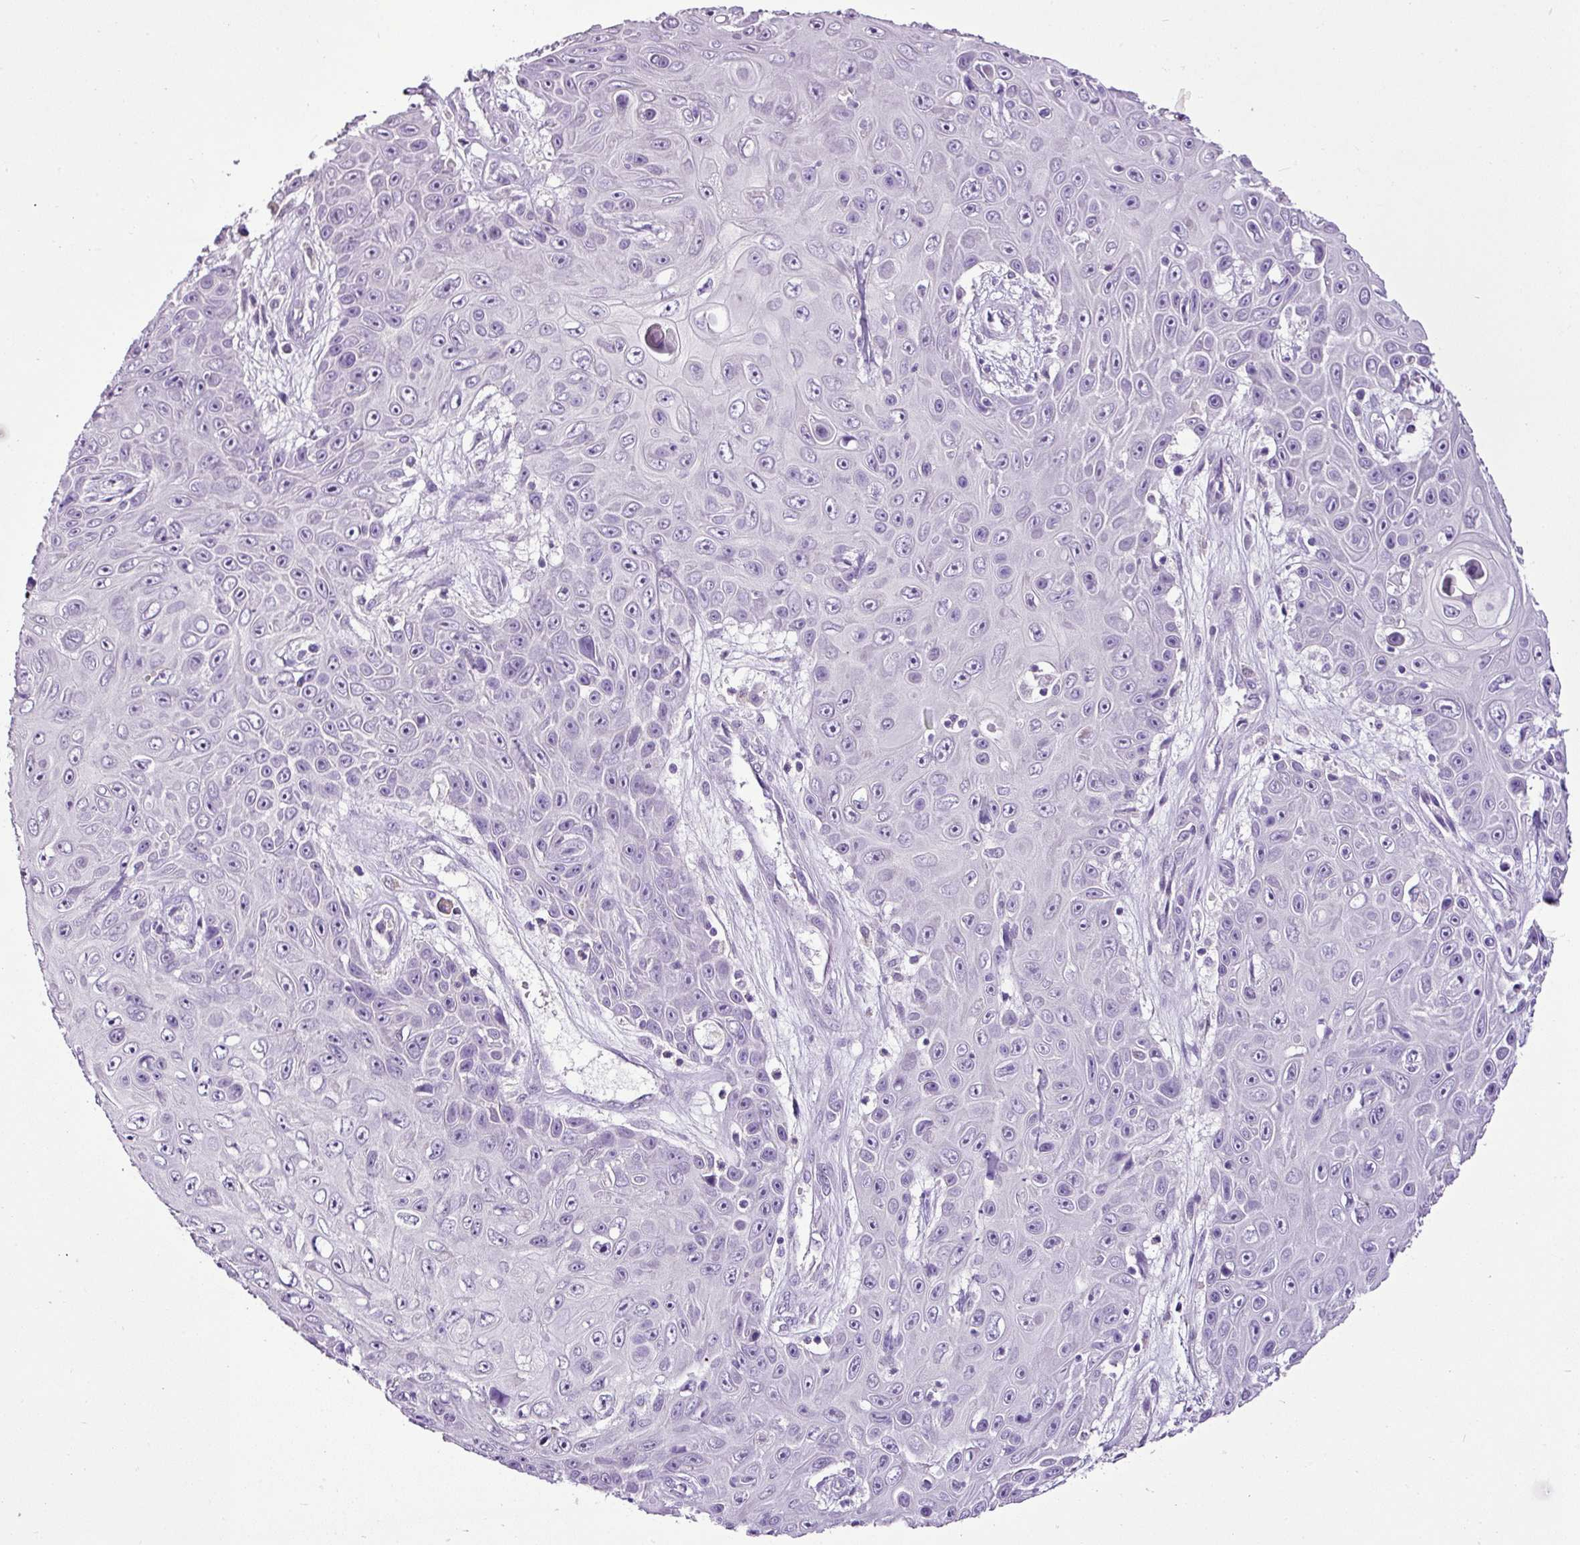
{"staining": {"intensity": "negative", "quantity": "none", "location": "none"}, "tissue": "skin cancer", "cell_type": "Tumor cells", "image_type": "cancer", "snomed": [{"axis": "morphology", "description": "Squamous cell carcinoma, NOS"}, {"axis": "topography", "description": "Skin"}], "caption": "An image of skin cancer stained for a protein demonstrates no brown staining in tumor cells.", "gene": "ESR1", "patient": {"sex": "male", "age": 82}}